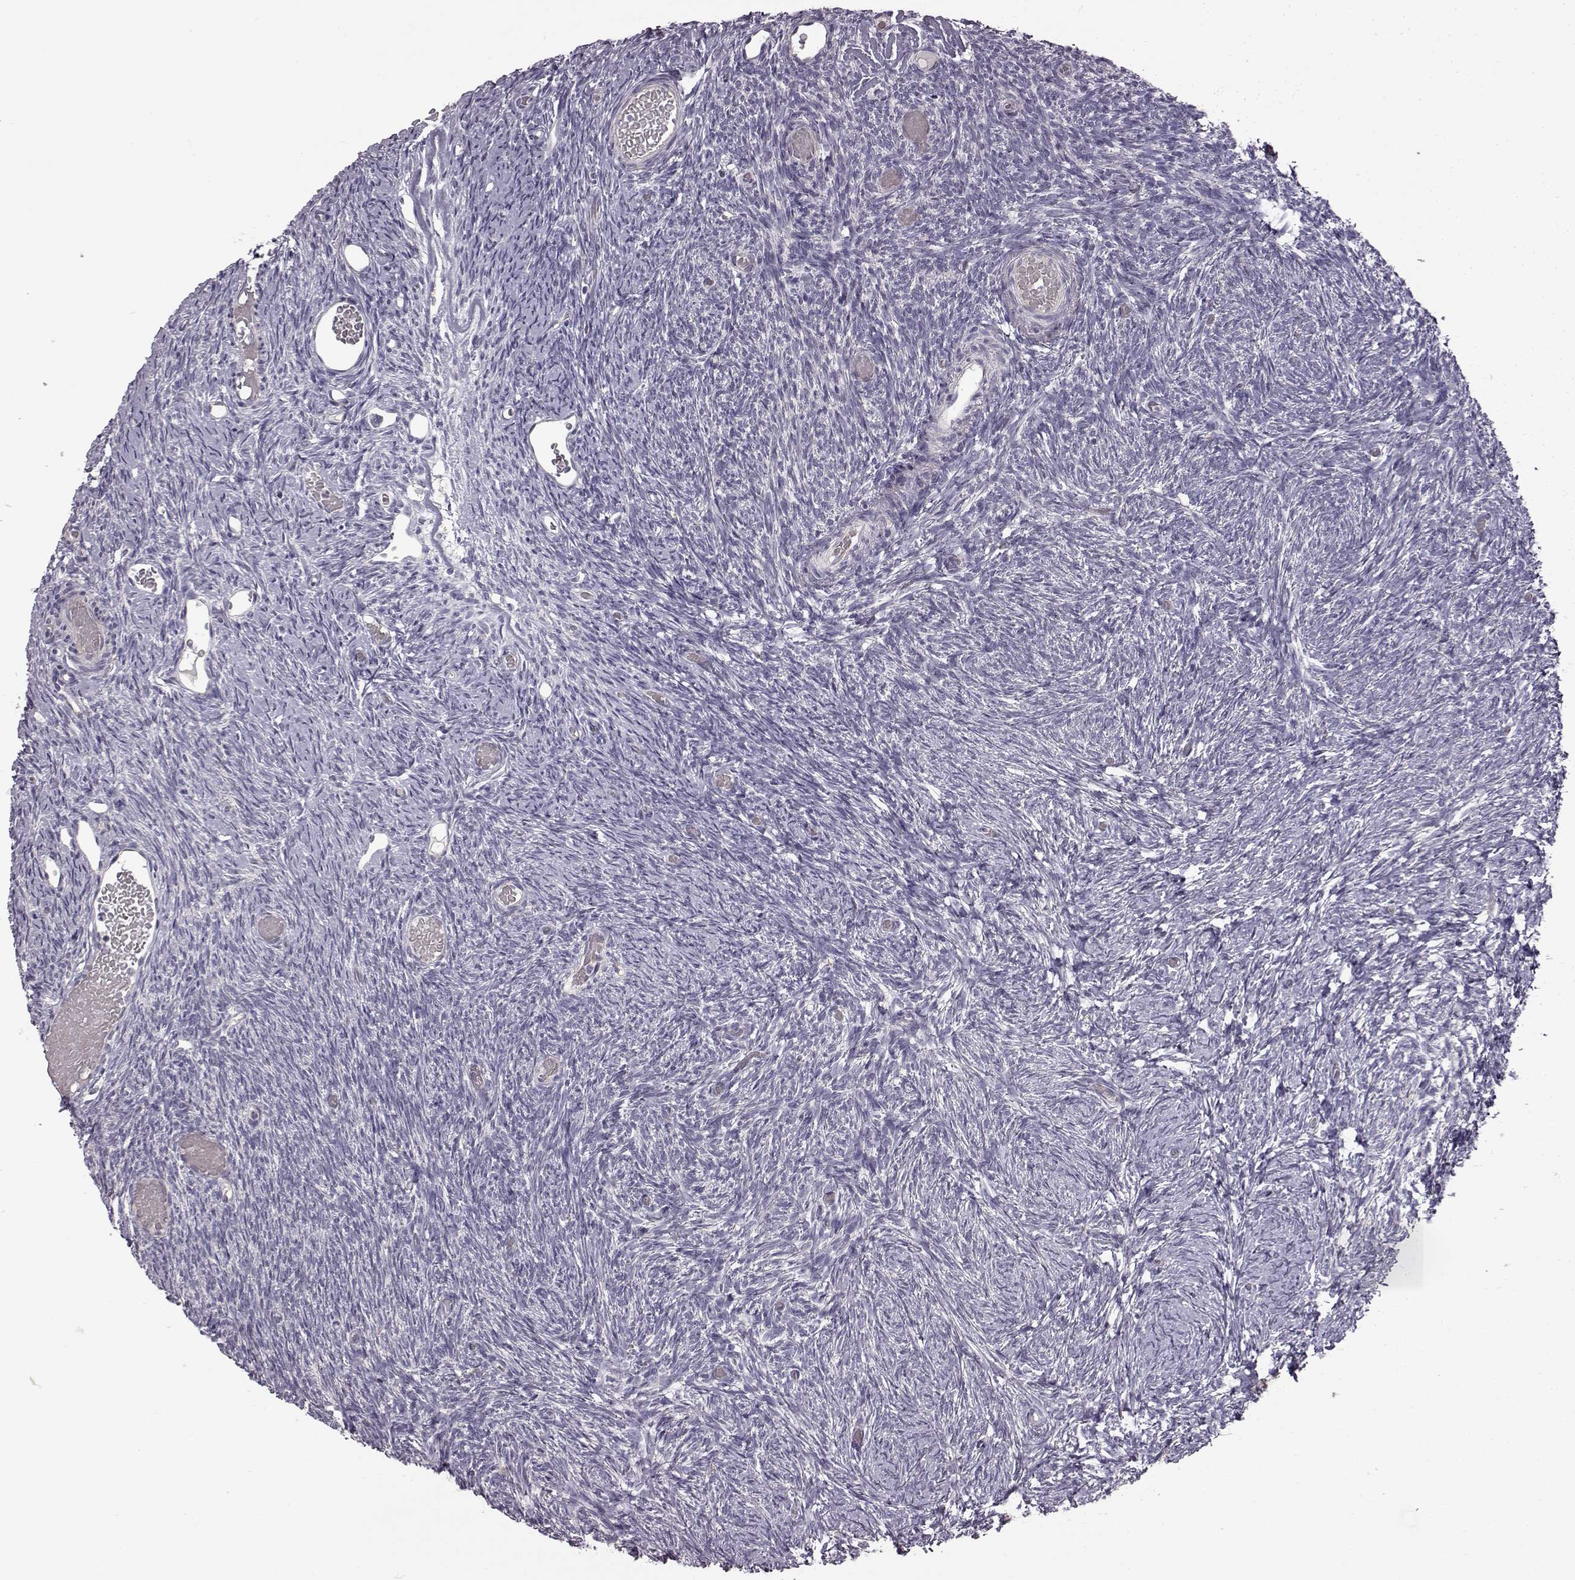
{"staining": {"intensity": "negative", "quantity": "none", "location": "none"}, "tissue": "ovary", "cell_type": "Follicle cells", "image_type": "normal", "snomed": [{"axis": "morphology", "description": "Normal tissue, NOS"}, {"axis": "topography", "description": "Ovary"}], "caption": "Immunohistochemistry (IHC) of unremarkable human ovary demonstrates no positivity in follicle cells. The staining was performed using DAB to visualize the protein expression in brown, while the nuclei were stained in blue with hematoxylin (Magnification: 20x).", "gene": "B3GNT6", "patient": {"sex": "female", "age": 39}}